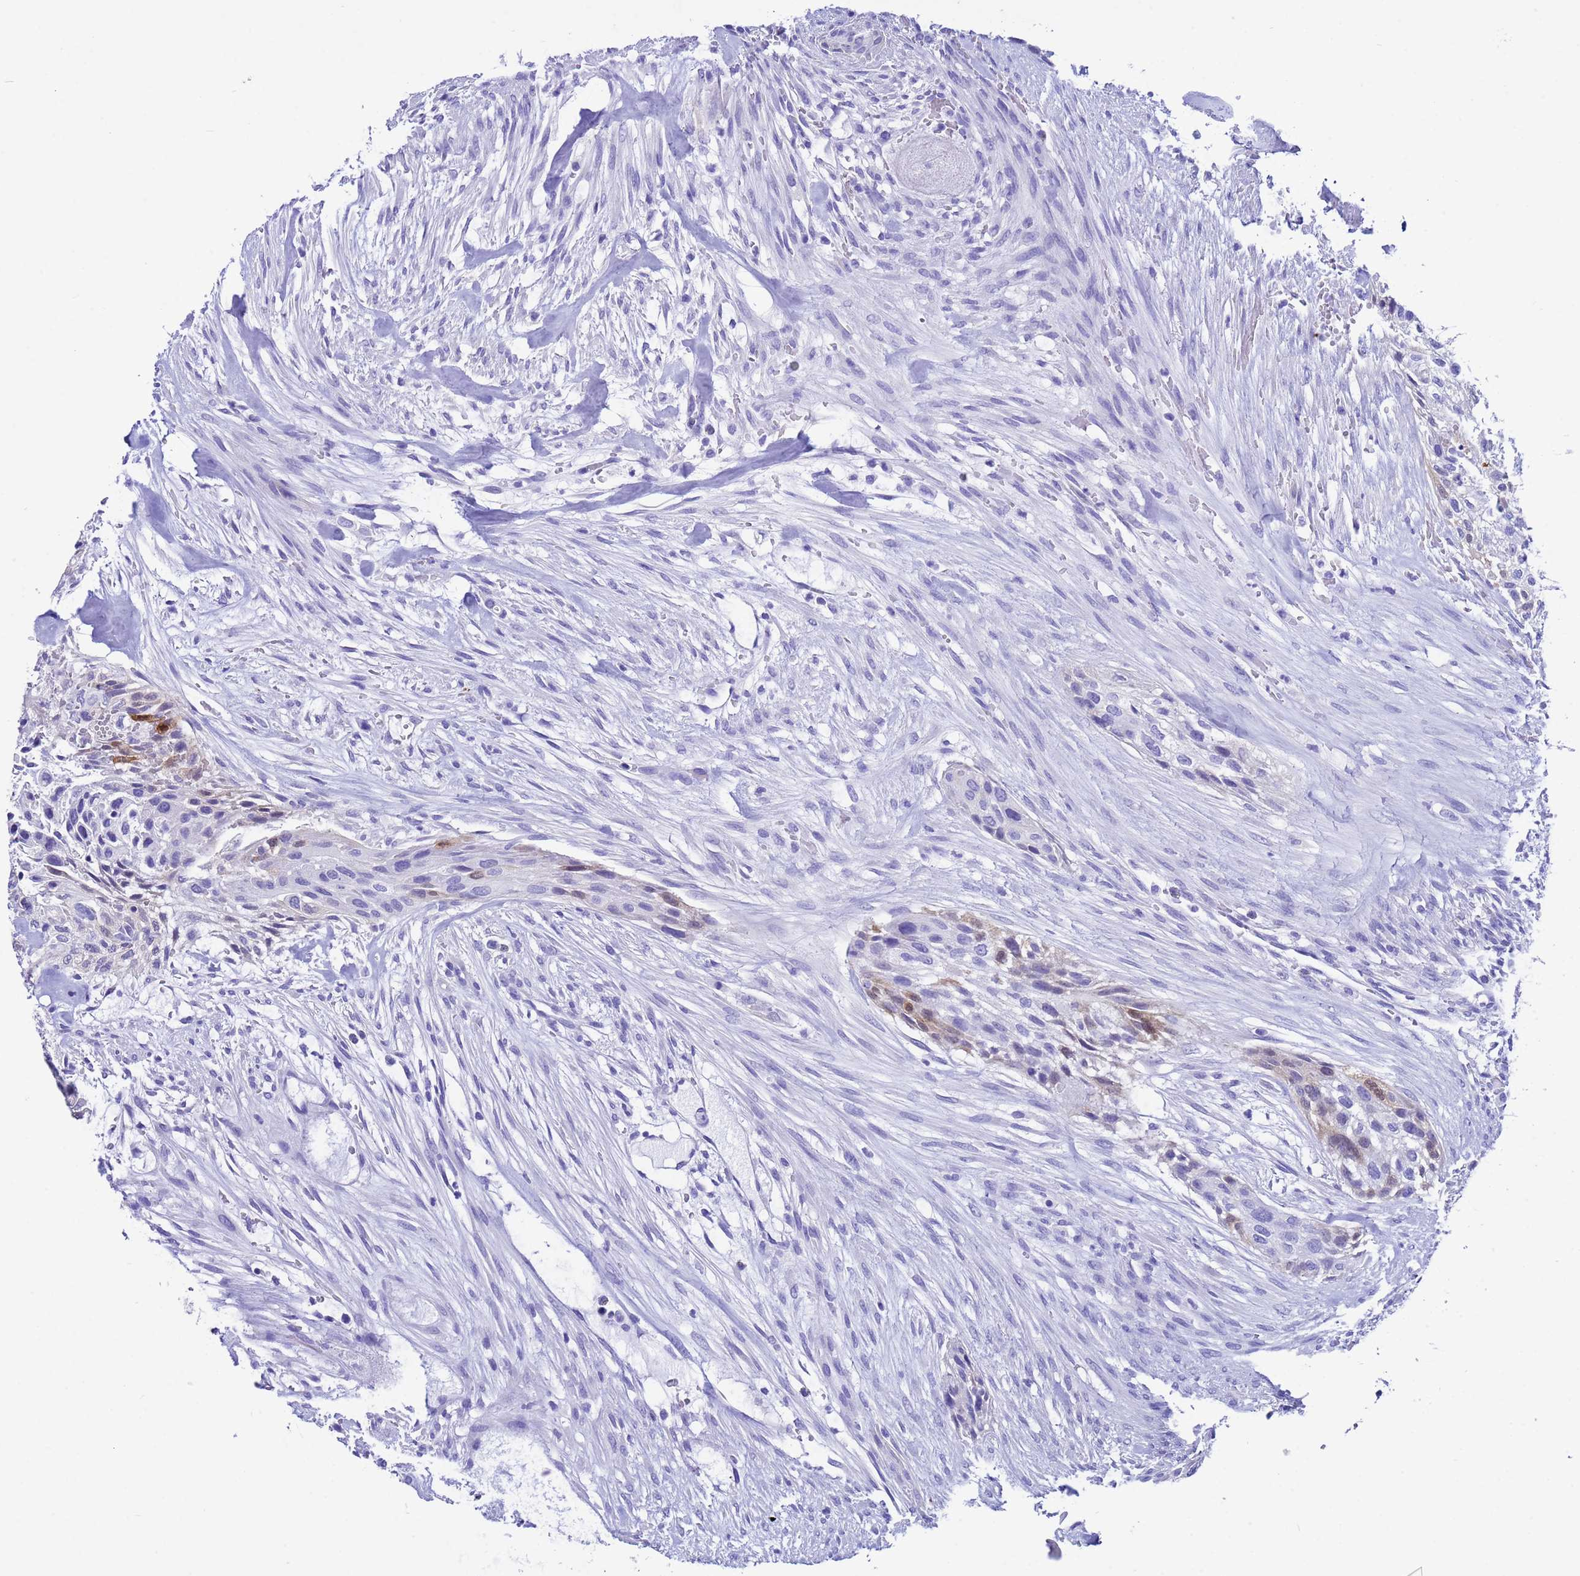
{"staining": {"intensity": "moderate", "quantity": "<25%", "location": "nuclear"}, "tissue": "urothelial cancer", "cell_type": "Tumor cells", "image_type": "cancer", "snomed": [{"axis": "morphology", "description": "Urothelial carcinoma, High grade"}, {"axis": "topography", "description": "Urinary bladder"}], "caption": "This is an image of immunohistochemistry staining of urothelial cancer, which shows moderate positivity in the nuclear of tumor cells.", "gene": "AKR1C2", "patient": {"sex": "male", "age": 35}}